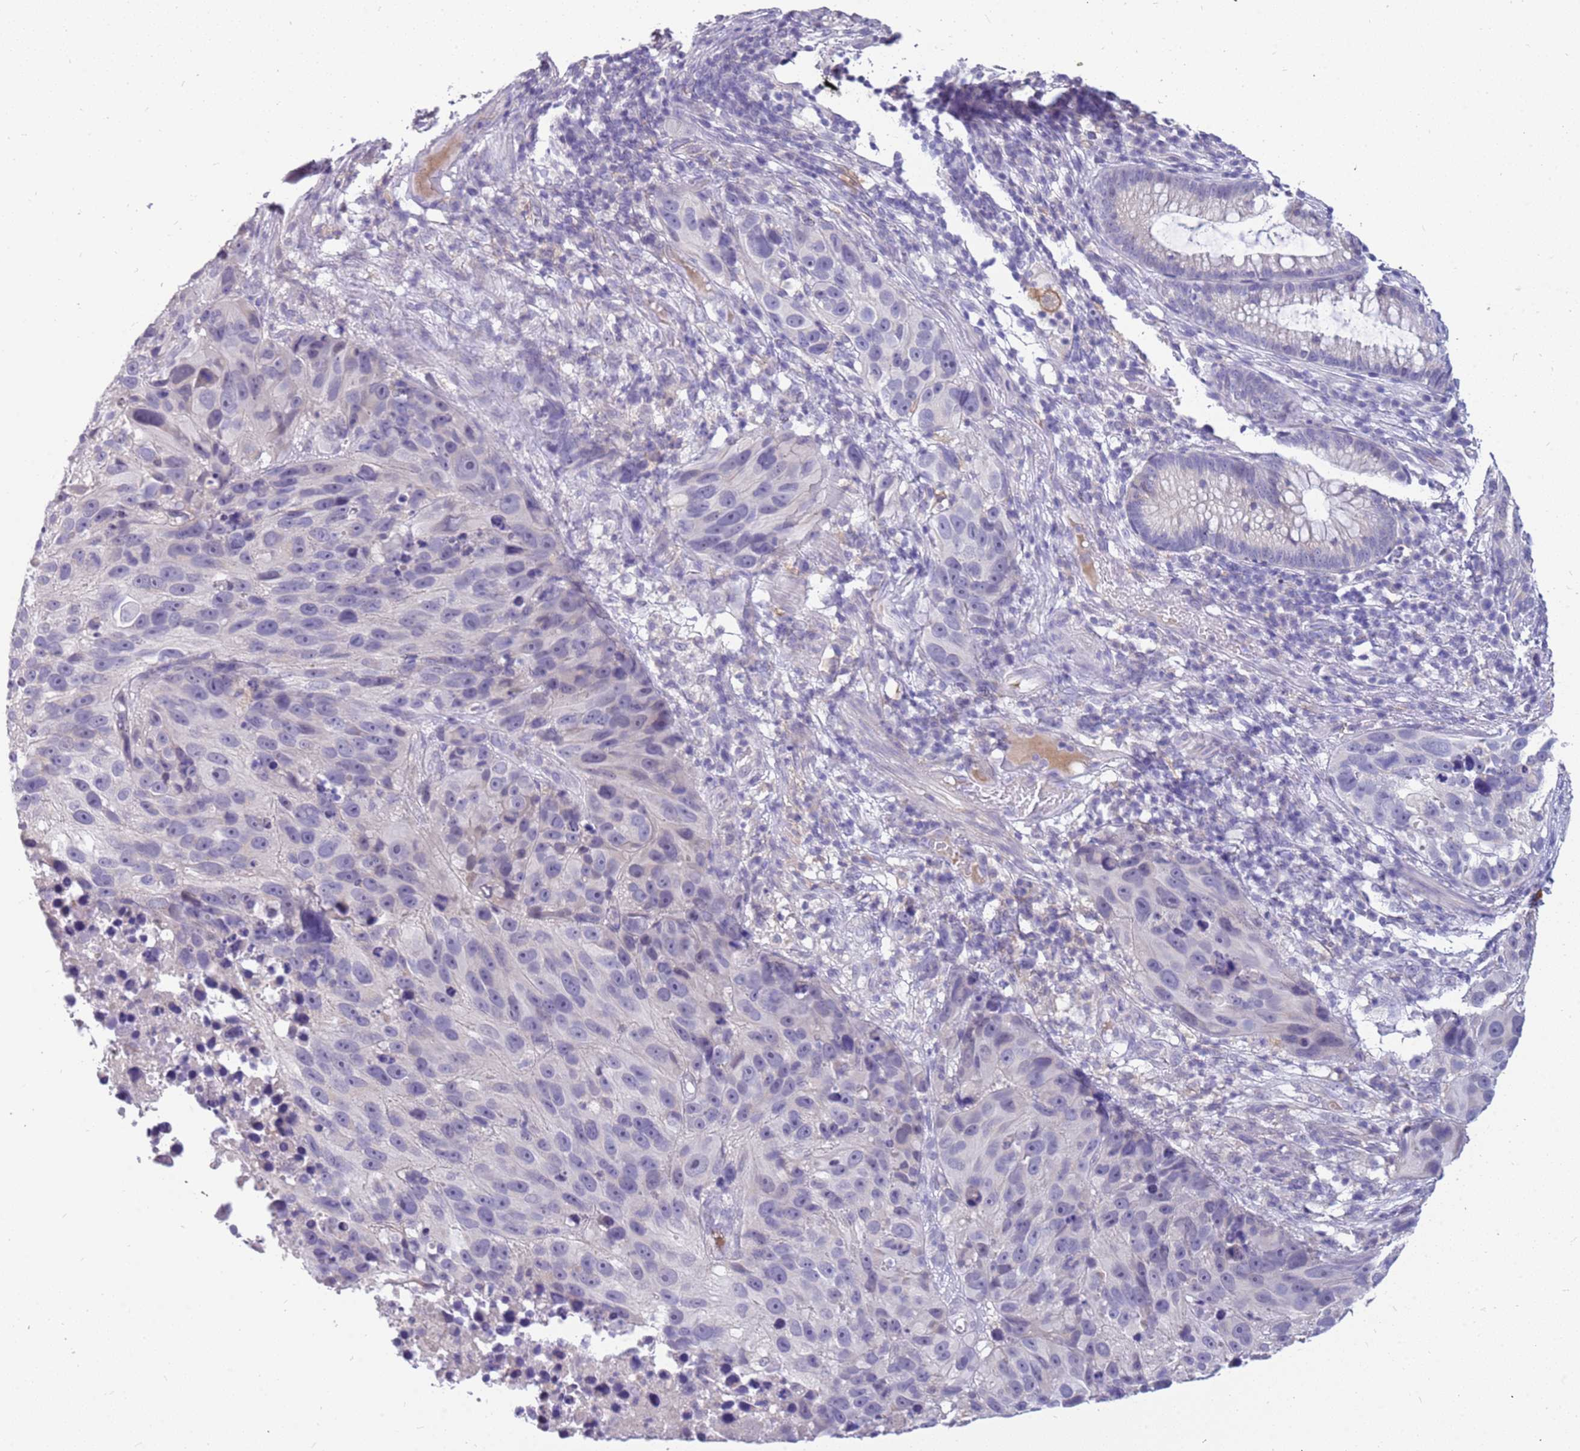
{"staining": {"intensity": "negative", "quantity": "none", "location": "none"}, "tissue": "melanoma", "cell_type": "Tumor cells", "image_type": "cancer", "snomed": [{"axis": "morphology", "description": "Malignant melanoma, NOS"}, {"axis": "topography", "description": "Skin"}], "caption": "High magnification brightfield microscopy of melanoma stained with DAB (brown) and counterstained with hematoxylin (blue): tumor cells show no significant expression.", "gene": "RHCG", "patient": {"sex": "male", "age": 84}}